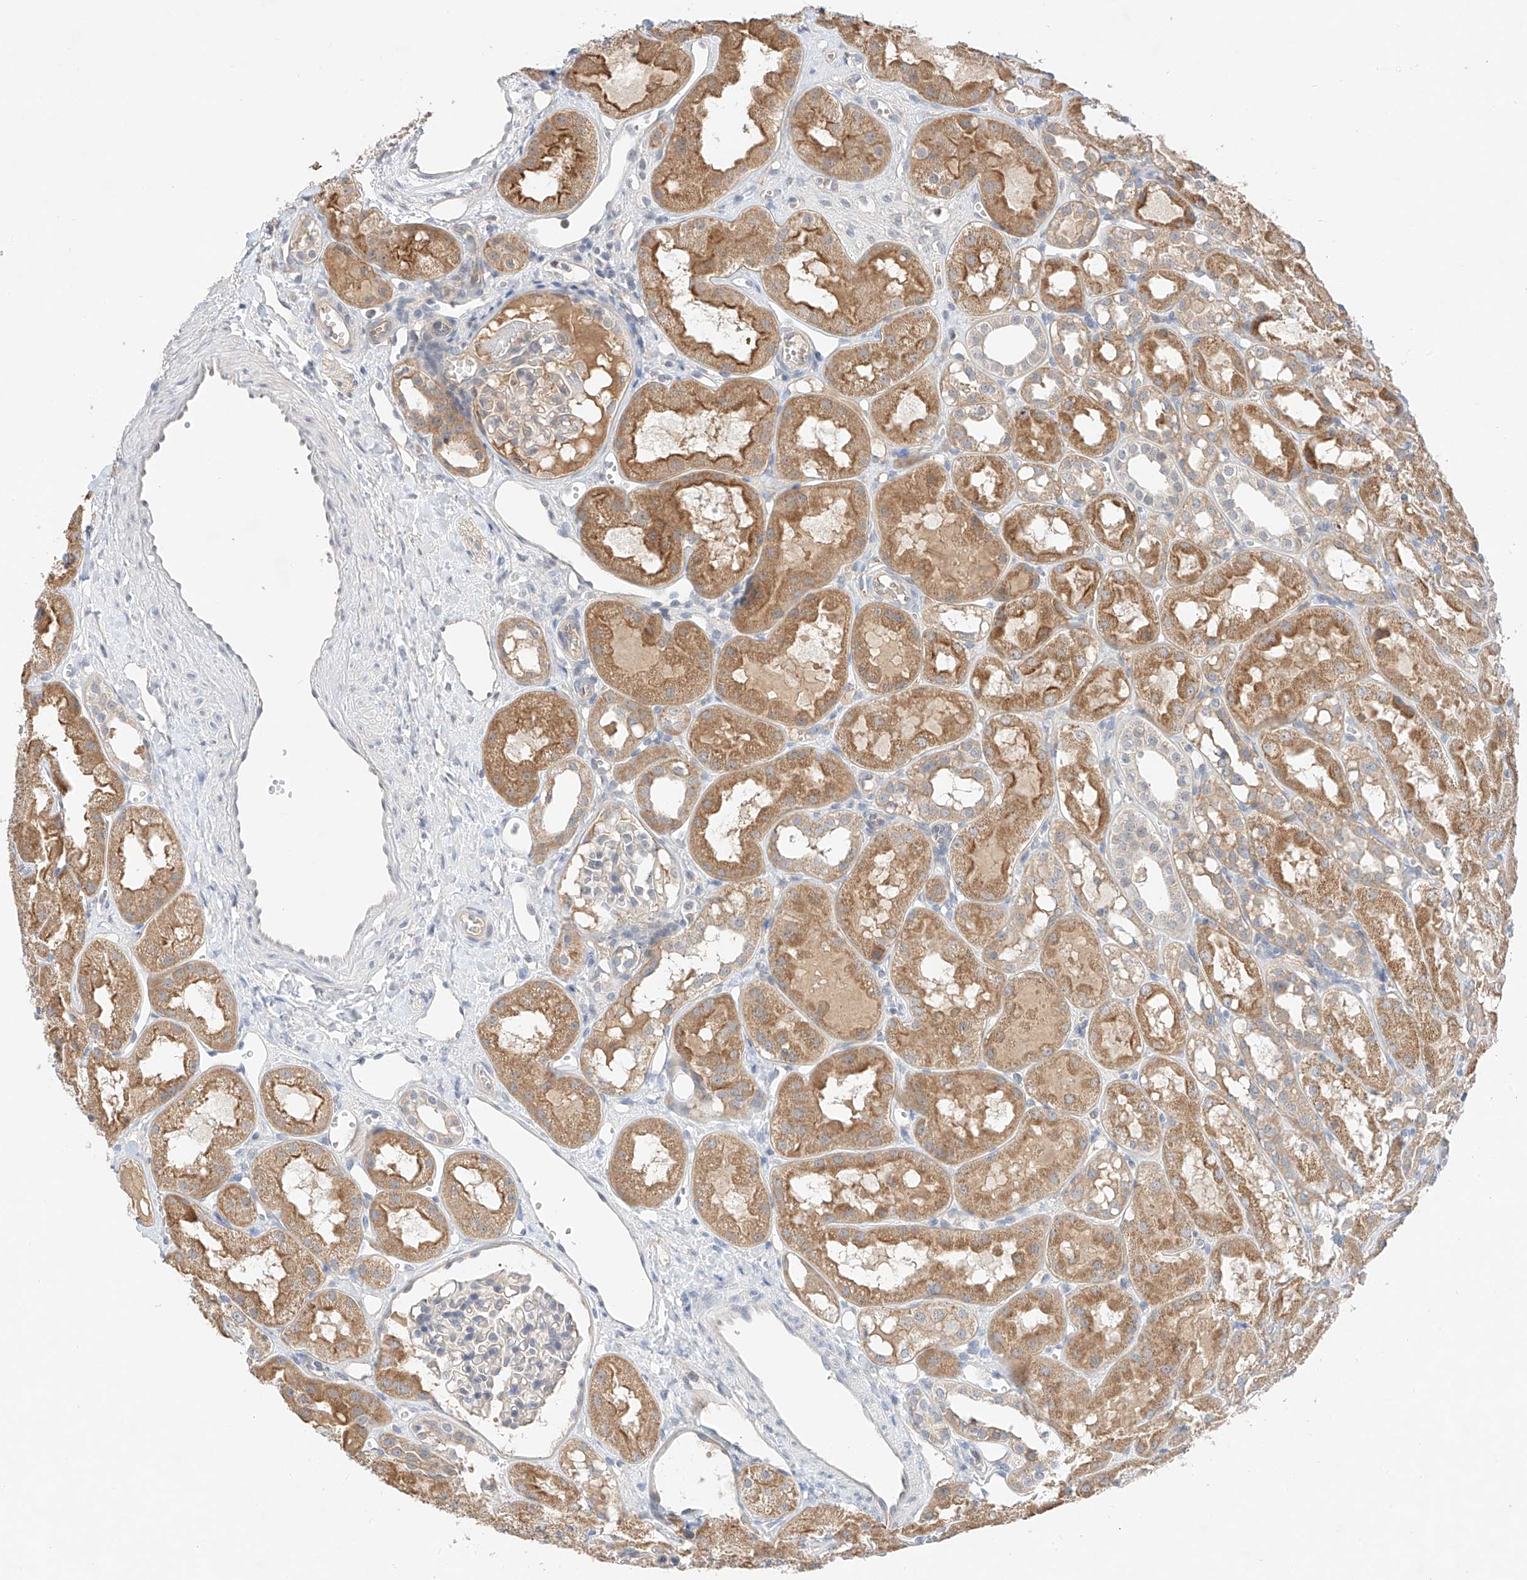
{"staining": {"intensity": "negative", "quantity": "none", "location": "none"}, "tissue": "kidney", "cell_type": "Cells in glomeruli", "image_type": "normal", "snomed": [{"axis": "morphology", "description": "Normal tissue, NOS"}, {"axis": "topography", "description": "Kidney"}], "caption": "Cells in glomeruli show no significant protein expression in normal kidney. The staining is performed using DAB (3,3'-diaminobenzidine) brown chromogen with nuclei counter-stained in using hematoxylin.", "gene": "IL22RA2", "patient": {"sex": "male", "age": 16}}